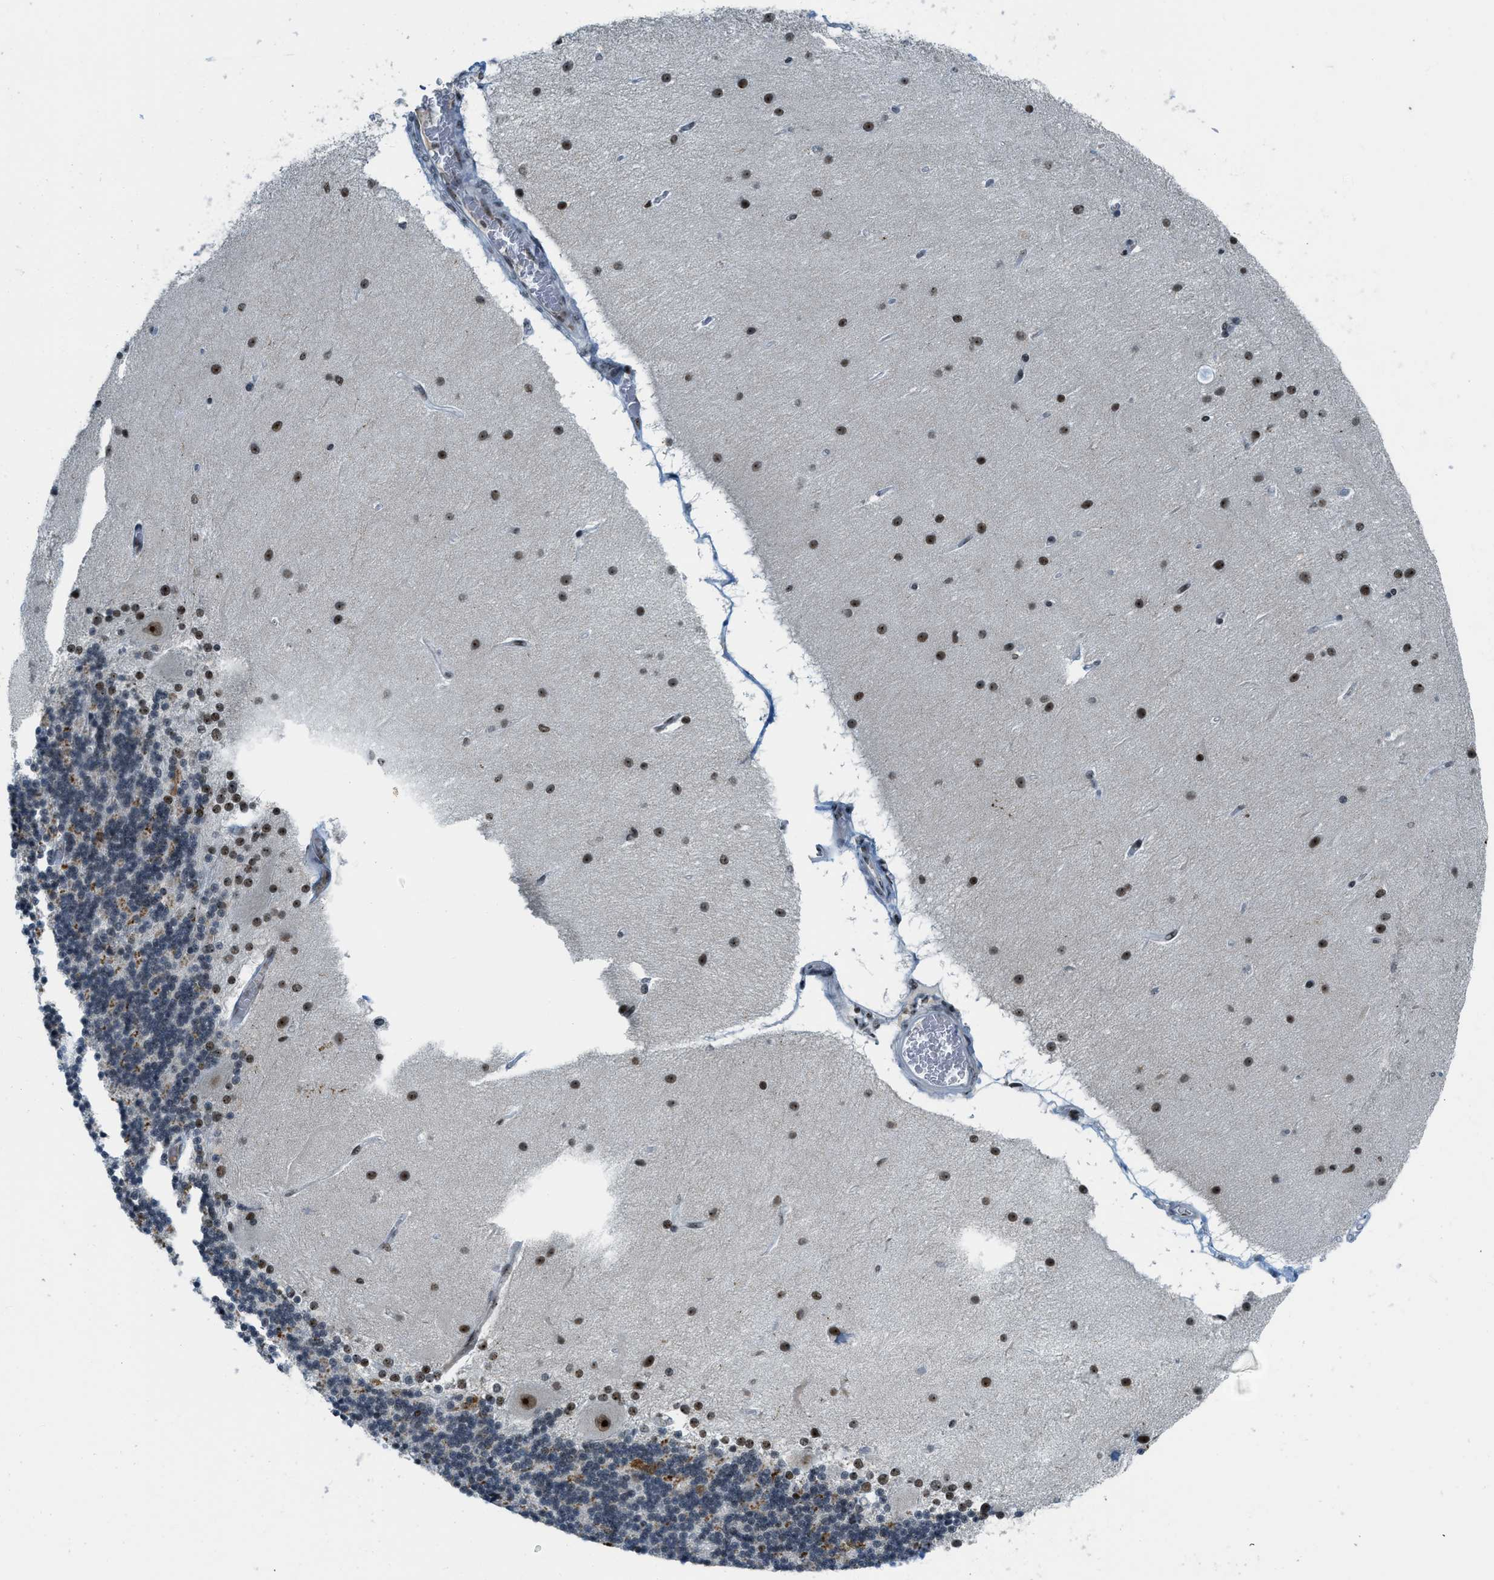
{"staining": {"intensity": "moderate", "quantity": "<25%", "location": "cytoplasmic/membranous"}, "tissue": "cerebellum", "cell_type": "Cells in granular layer", "image_type": "normal", "snomed": [{"axis": "morphology", "description": "Normal tissue, NOS"}, {"axis": "topography", "description": "Cerebellum"}], "caption": "Immunohistochemistry micrograph of benign cerebellum: human cerebellum stained using IHC reveals low levels of moderate protein expression localized specifically in the cytoplasmic/membranous of cells in granular layer, appearing as a cytoplasmic/membranous brown color.", "gene": "URB1", "patient": {"sex": "female", "age": 54}}